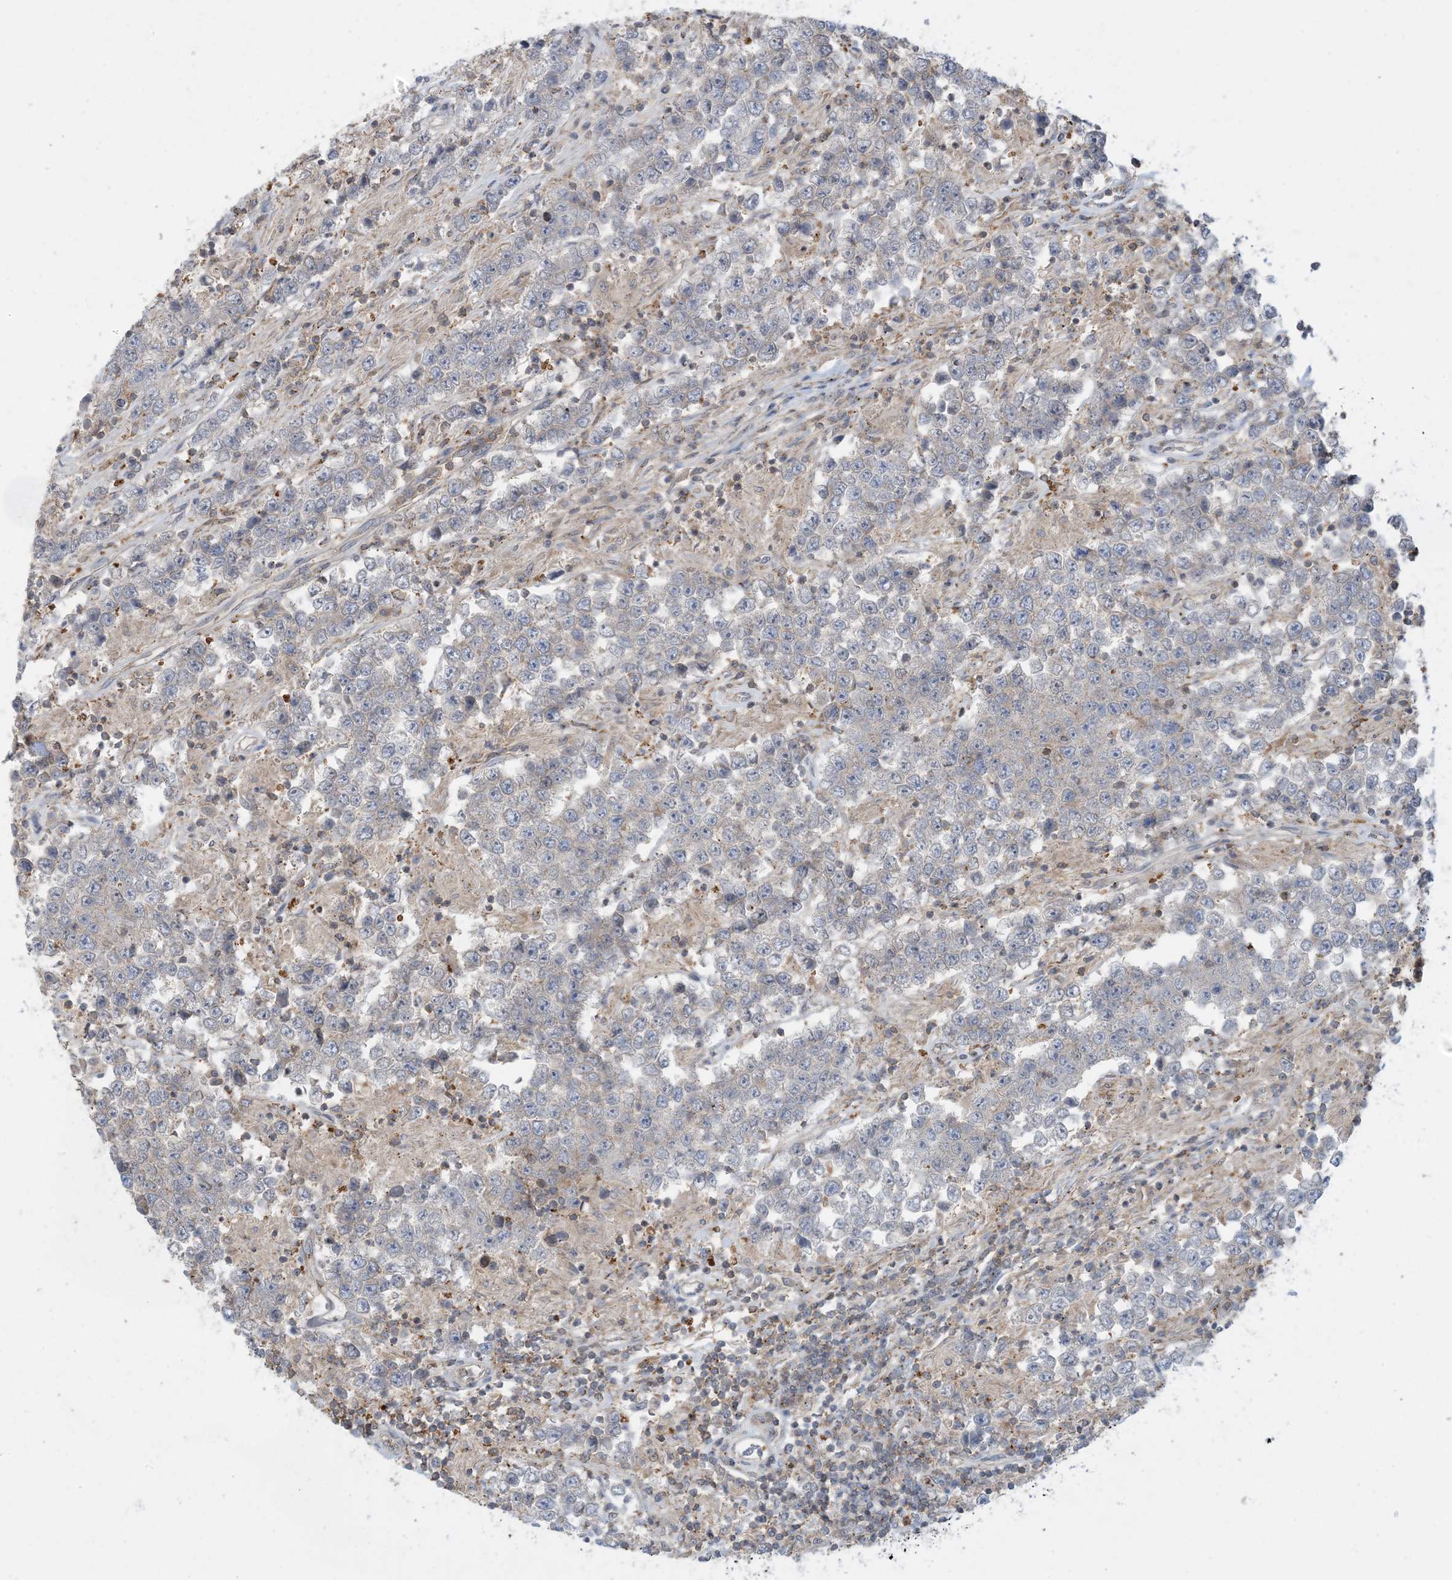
{"staining": {"intensity": "negative", "quantity": "none", "location": "none"}, "tissue": "testis cancer", "cell_type": "Tumor cells", "image_type": "cancer", "snomed": [{"axis": "morphology", "description": "Normal tissue, NOS"}, {"axis": "morphology", "description": "Urothelial carcinoma, High grade"}, {"axis": "morphology", "description": "Seminoma, NOS"}, {"axis": "morphology", "description": "Carcinoma, Embryonal, NOS"}, {"axis": "topography", "description": "Urinary bladder"}, {"axis": "topography", "description": "Testis"}], "caption": "IHC image of neoplastic tissue: human testis urothelial carcinoma (high-grade) stained with DAB exhibits no significant protein positivity in tumor cells.", "gene": "SFMBT2", "patient": {"sex": "male", "age": 41}}